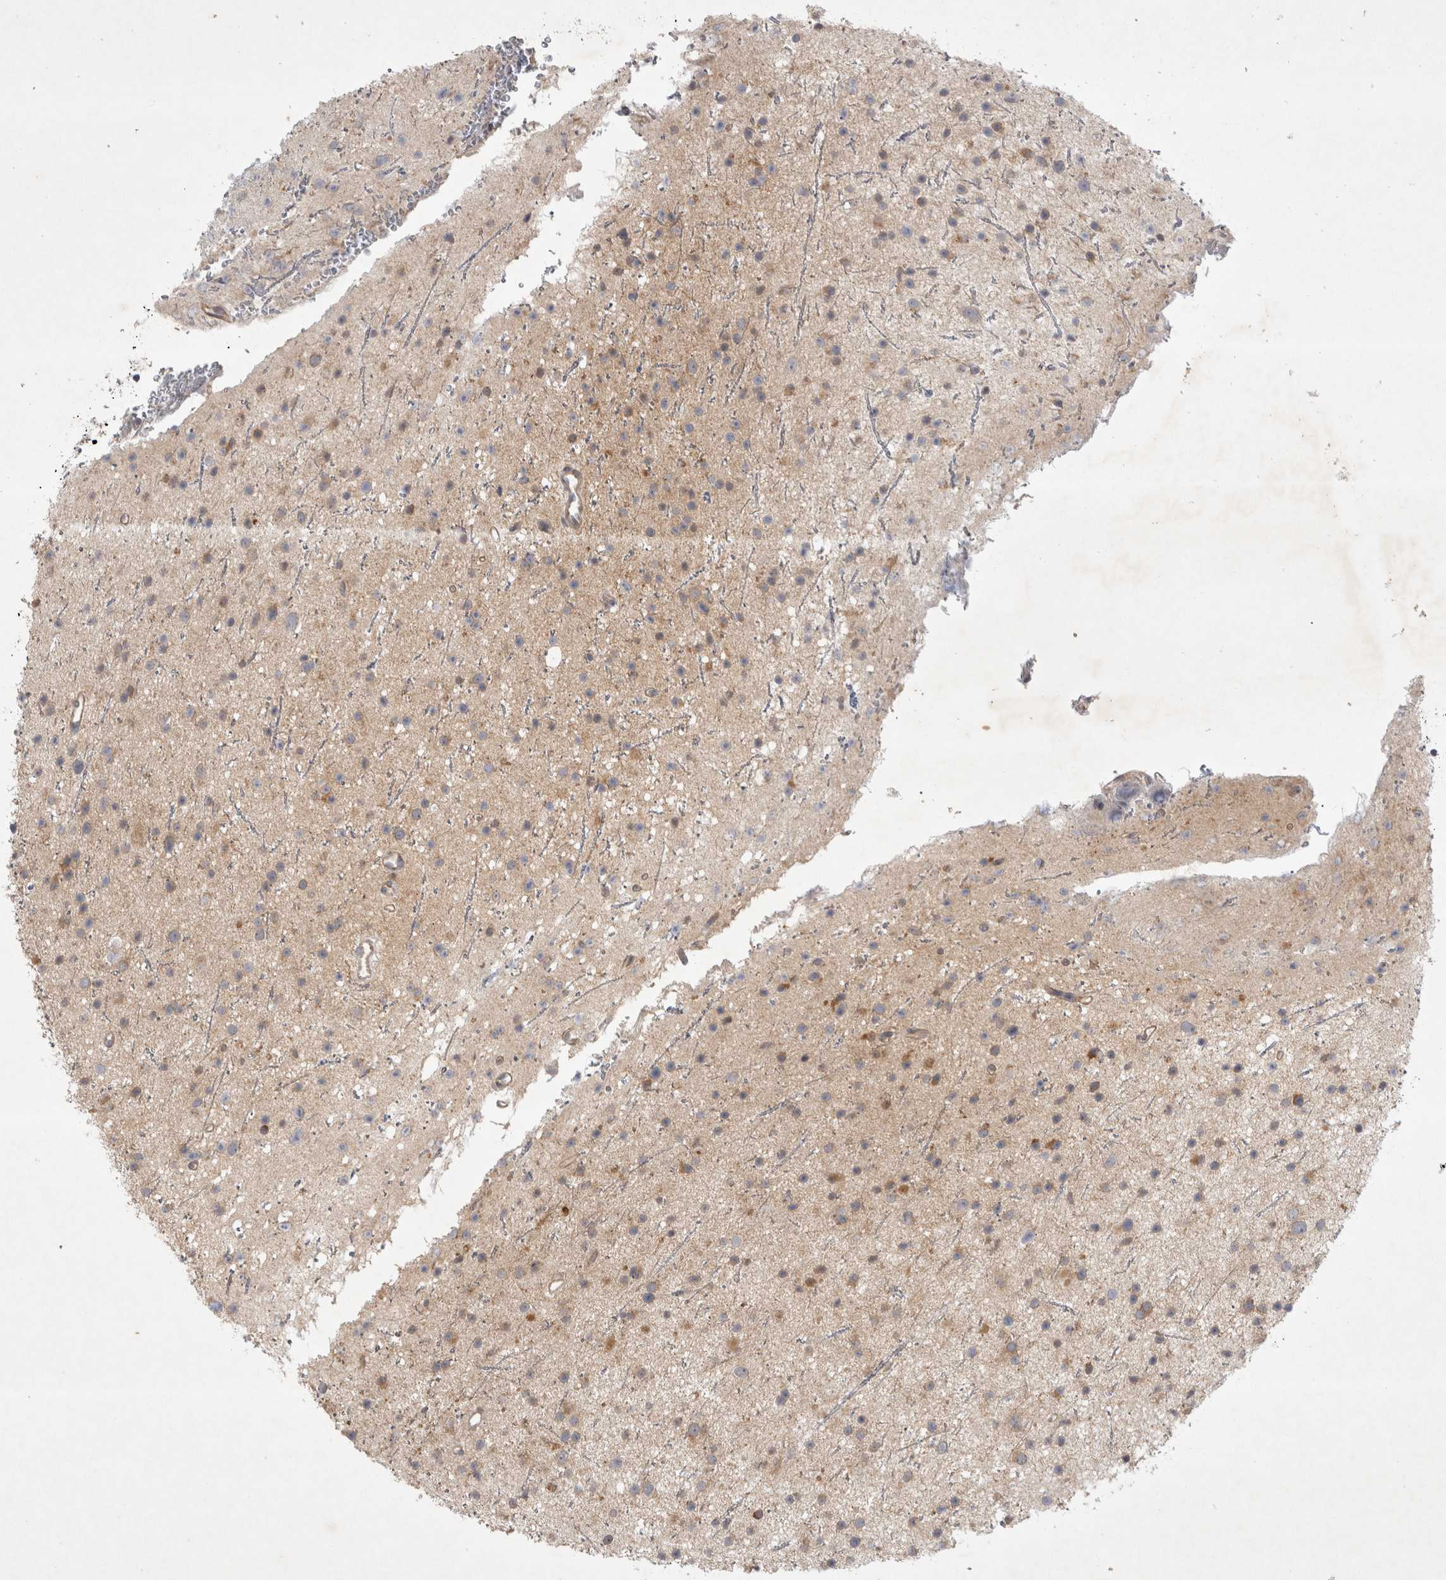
{"staining": {"intensity": "moderate", "quantity": "<25%", "location": "cytoplasmic/membranous"}, "tissue": "glioma", "cell_type": "Tumor cells", "image_type": "cancer", "snomed": [{"axis": "morphology", "description": "Glioma, malignant, Low grade"}, {"axis": "topography", "description": "Cerebral cortex"}], "caption": "Immunohistochemical staining of glioma reveals low levels of moderate cytoplasmic/membranous staining in approximately <25% of tumor cells.", "gene": "SRD5A3", "patient": {"sex": "female", "age": 39}}